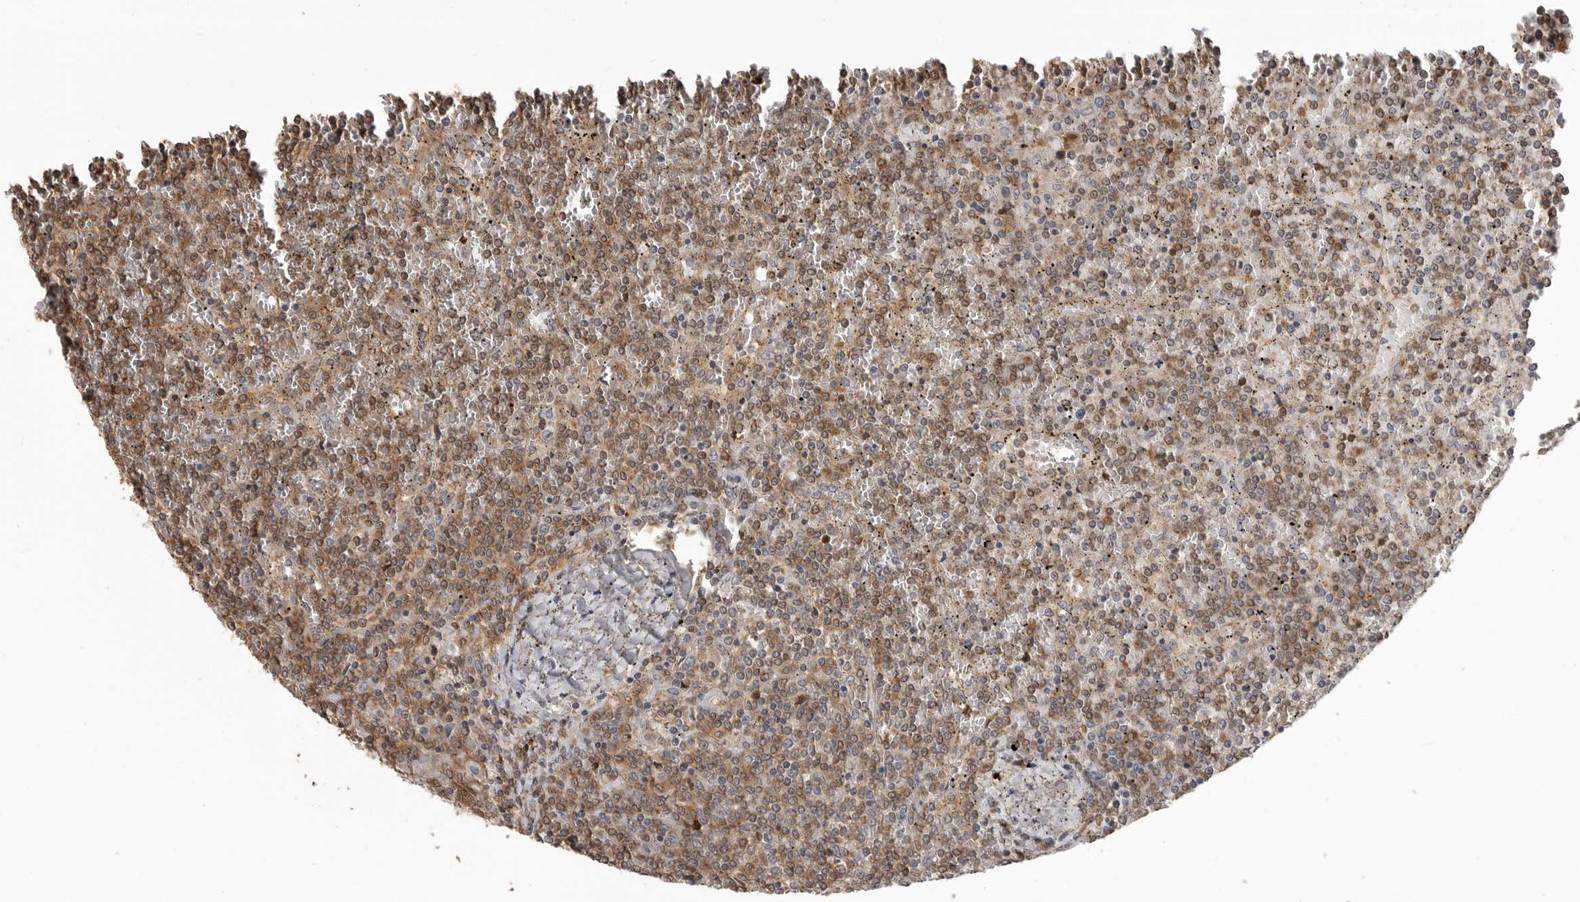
{"staining": {"intensity": "moderate", "quantity": "25%-75%", "location": "cytoplasmic/membranous,nuclear"}, "tissue": "lymphoma", "cell_type": "Tumor cells", "image_type": "cancer", "snomed": [{"axis": "morphology", "description": "Malignant lymphoma, non-Hodgkin's type, Low grade"}, {"axis": "topography", "description": "Spleen"}], "caption": "Immunohistochemistry (IHC) of human malignant lymphoma, non-Hodgkin's type (low-grade) exhibits medium levels of moderate cytoplasmic/membranous and nuclear staining in about 25%-75% of tumor cells. Nuclei are stained in blue.", "gene": "ERN1", "patient": {"sex": "female", "age": 19}}